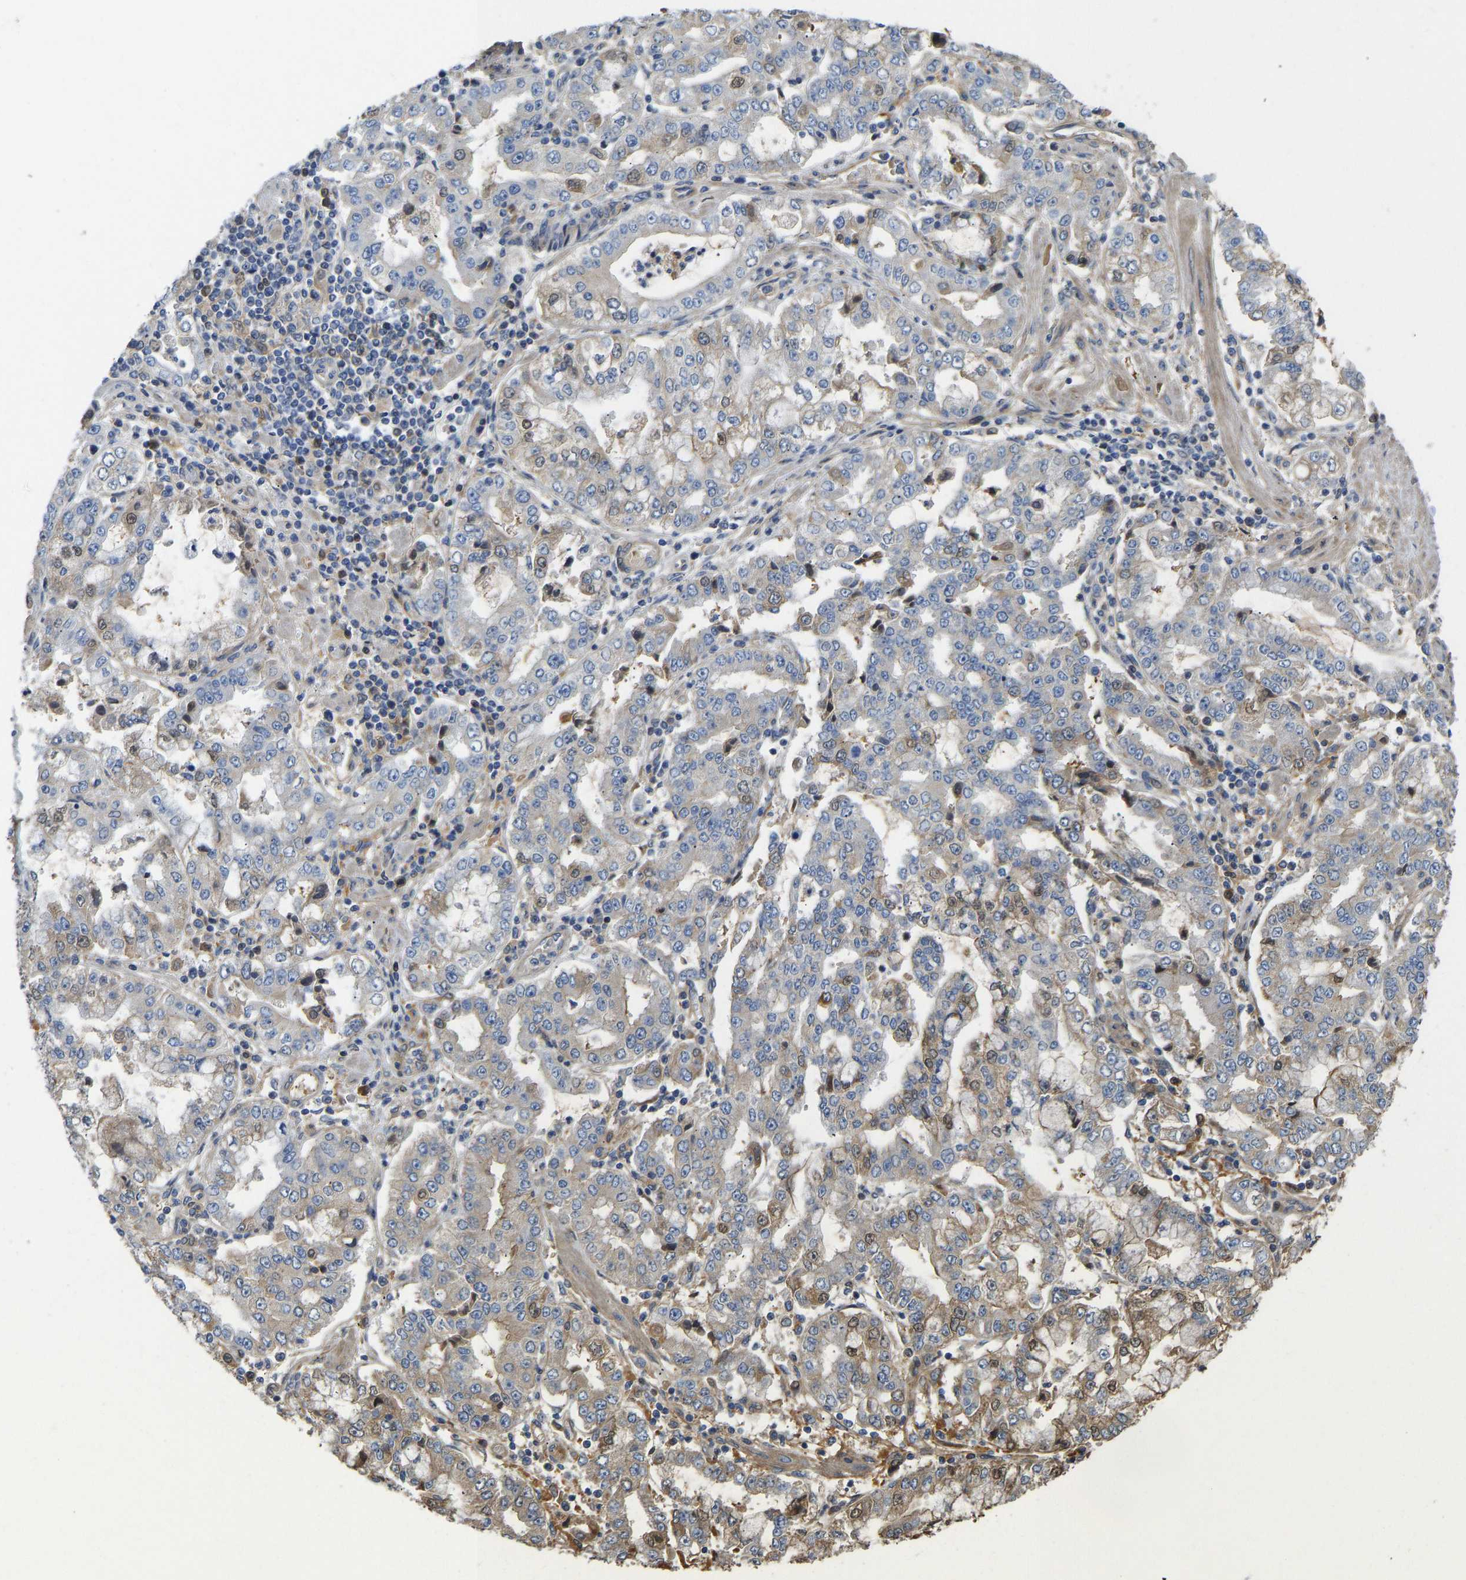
{"staining": {"intensity": "weak", "quantity": "<25%", "location": "cytoplasmic/membranous,nuclear"}, "tissue": "stomach cancer", "cell_type": "Tumor cells", "image_type": "cancer", "snomed": [{"axis": "morphology", "description": "Adenocarcinoma, NOS"}, {"axis": "topography", "description": "Stomach"}], "caption": "A micrograph of human stomach cancer (adenocarcinoma) is negative for staining in tumor cells.", "gene": "VCPKMT", "patient": {"sex": "male", "age": 76}}